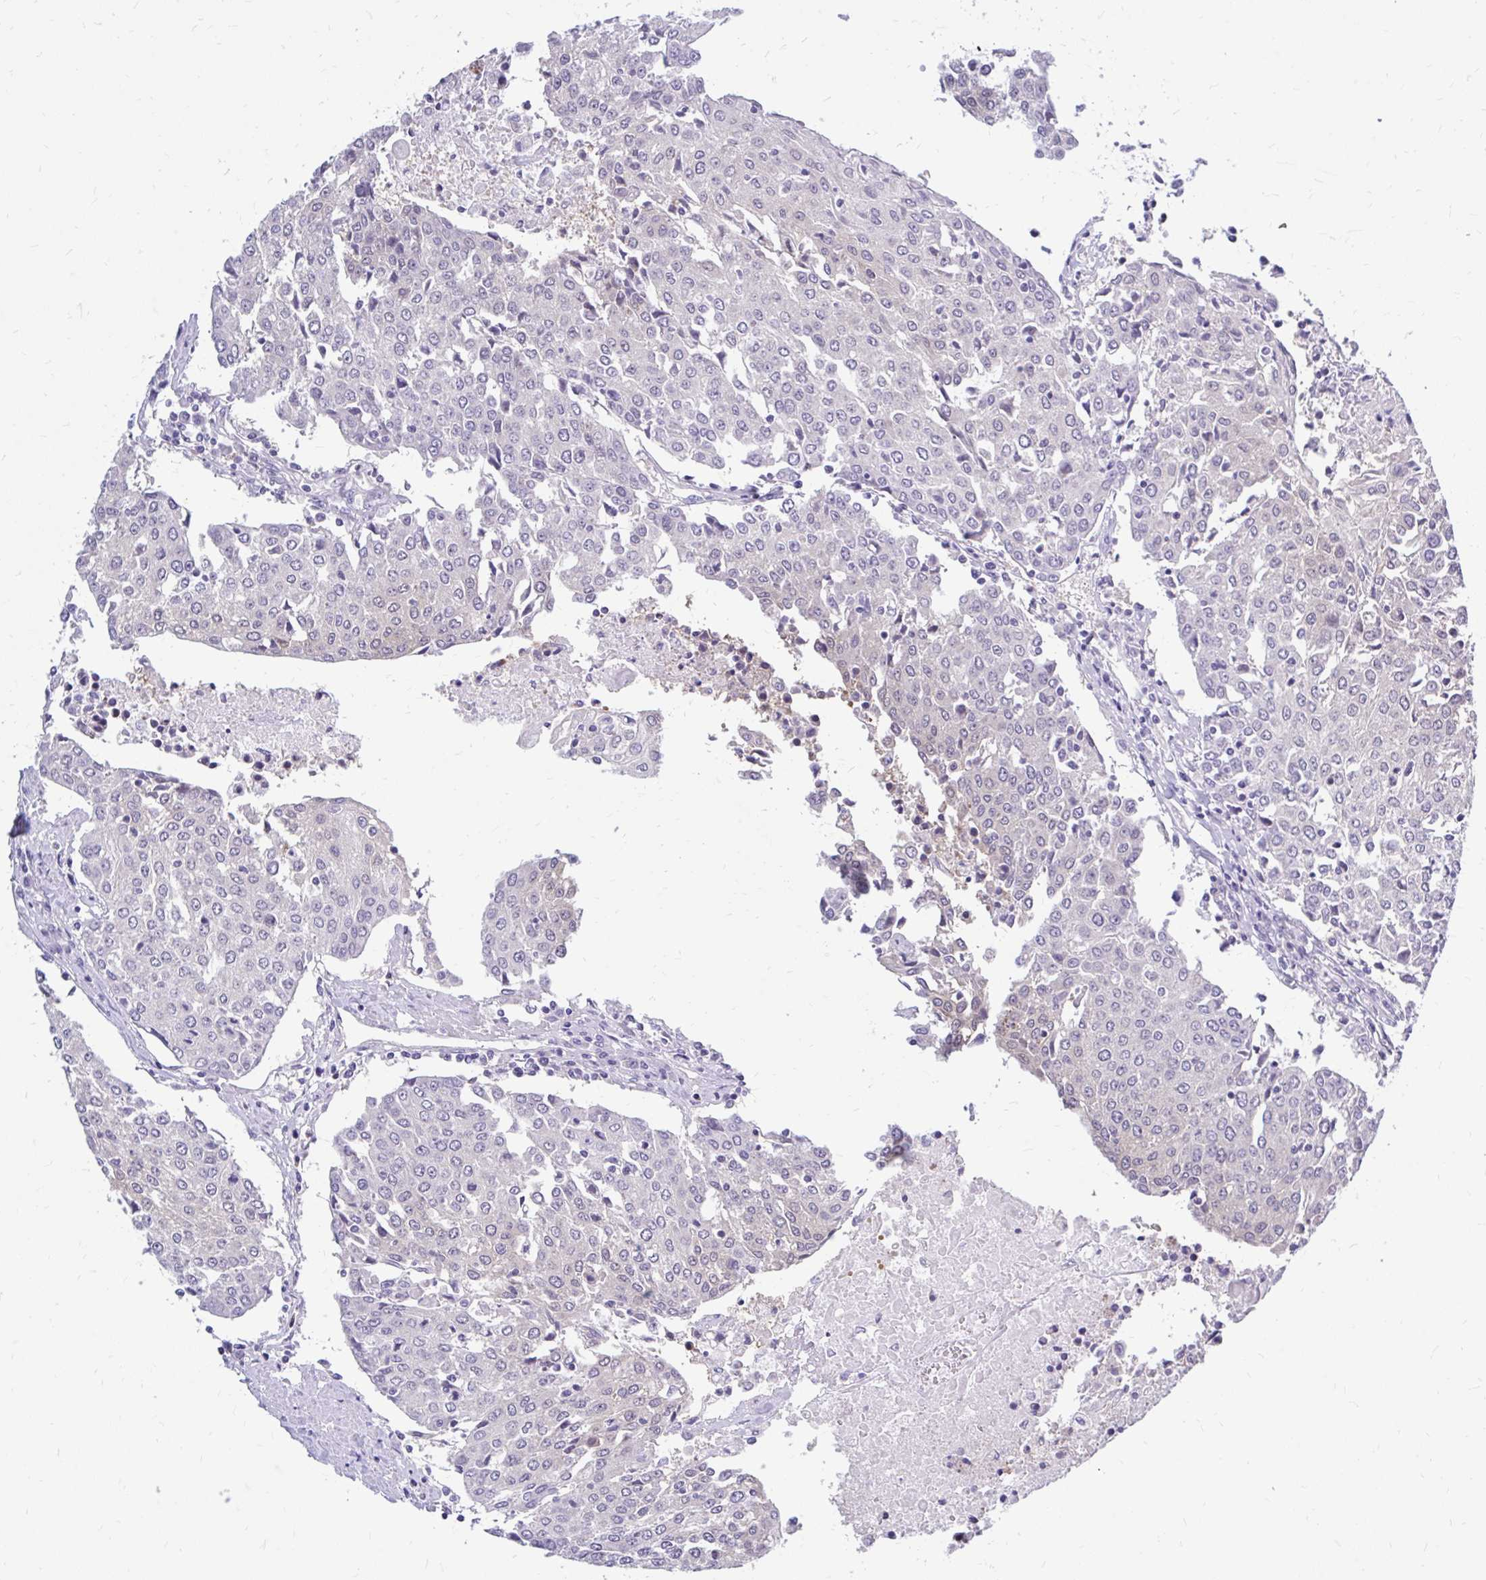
{"staining": {"intensity": "negative", "quantity": "none", "location": "none"}, "tissue": "urothelial cancer", "cell_type": "Tumor cells", "image_type": "cancer", "snomed": [{"axis": "morphology", "description": "Urothelial carcinoma, High grade"}, {"axis": "topography", "description": "Urinary bladder"}], "caption": "This is an immunohistochemistry micrograph of high-grade urothelial carcinoma. There is no expression in tumor cells.", "gene": "MAP1LC3A", "patient": {"sex": "female", "age": 85}}